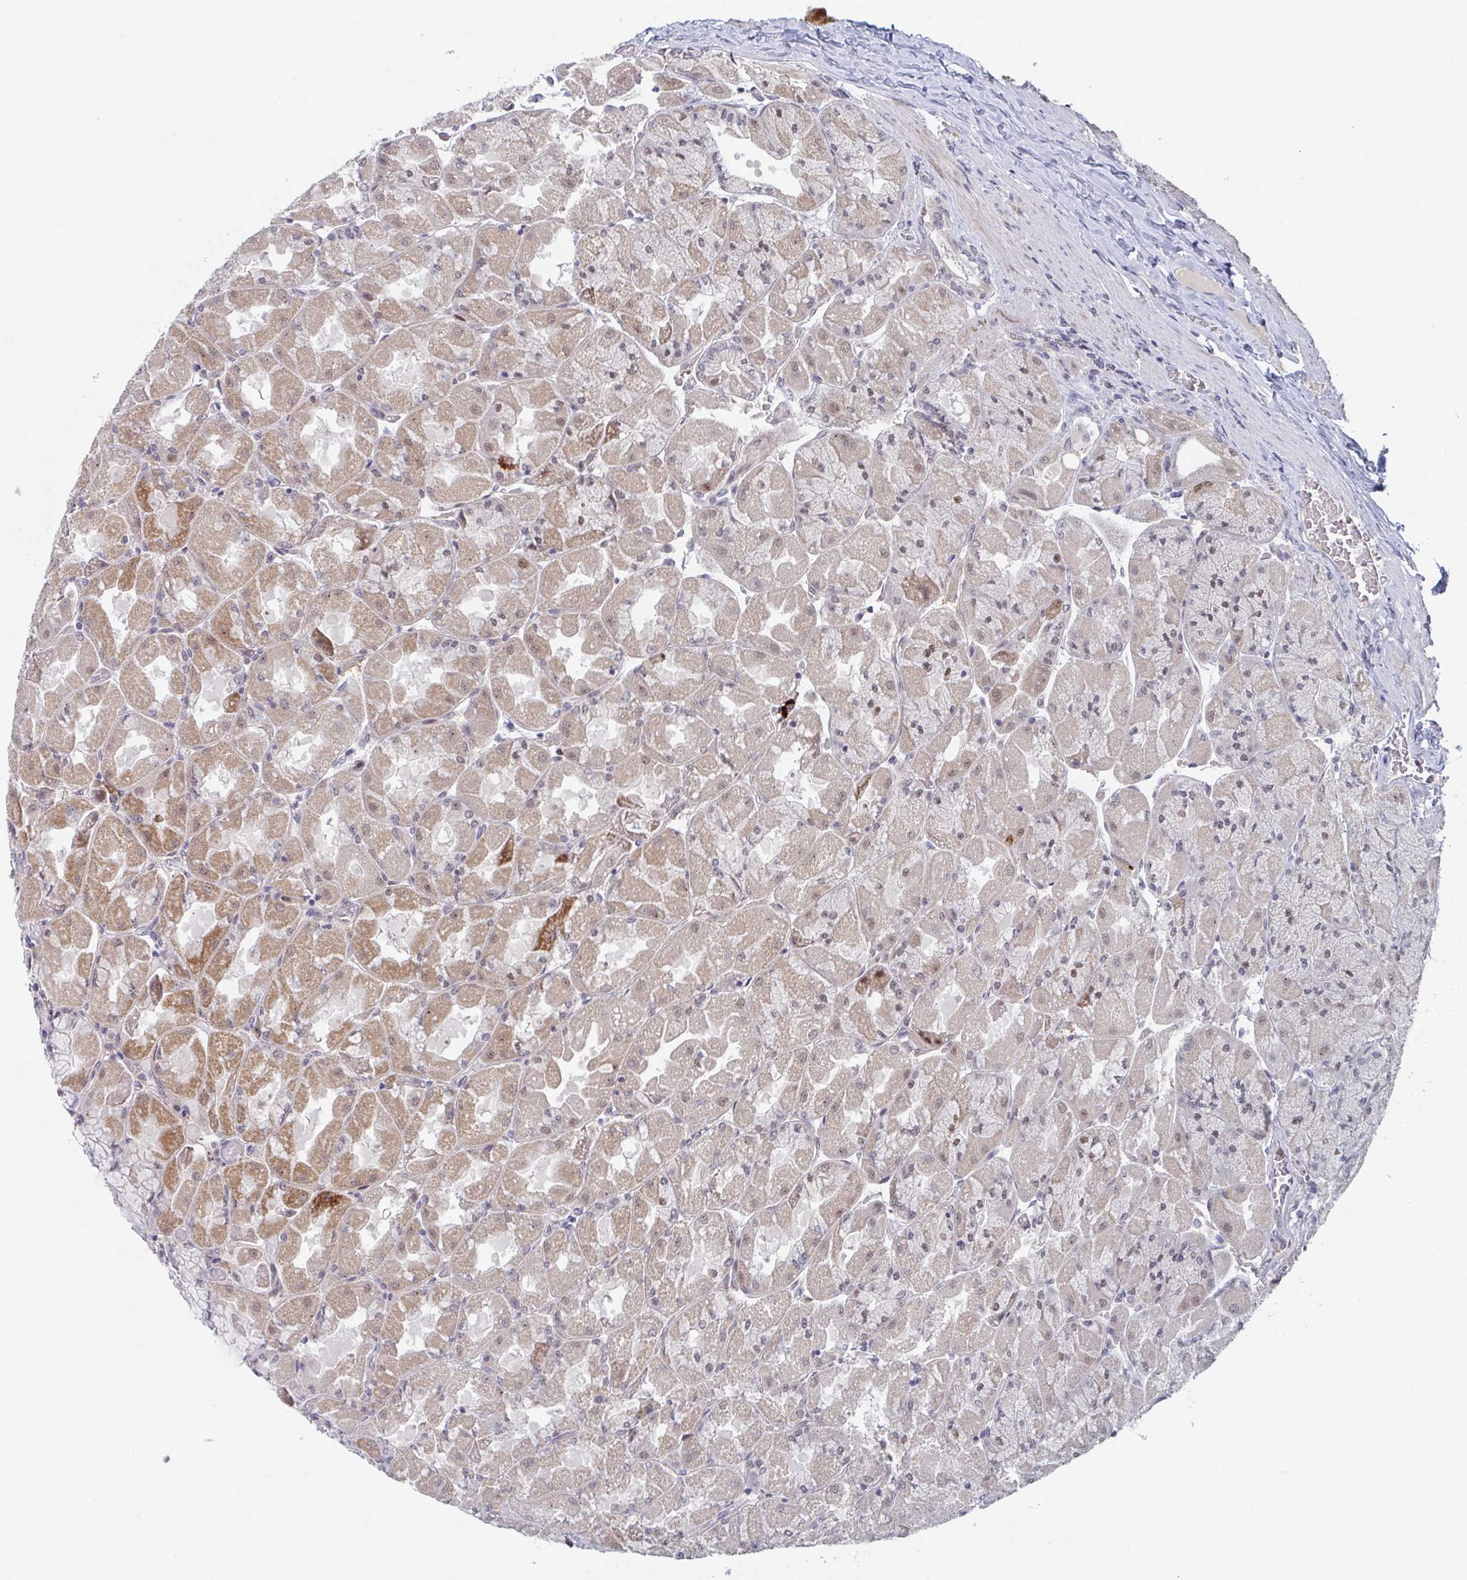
{"staining": {"intensity": "strong", "quantity": "25%-75%", "location": "cytoplasmic/membranous,nuclear"}, "tissue": "stomach", "cell_type": "Glandular cells", "image_type": "normal", "snomed": [{"axis": "morphology", "description": "Normal tissue, NOS"}, {"axis": "topography", "description": "Stomach"}], "caption": "Immunohistochemistry (IHC) (DAB) staining of normal human stomach reveals strong cytoplasmic/membranous,nuclear protein expression in about 25%-75% of glandular cells.", "gene": "RNF212", "patient": {"sex": "female", "age": 61}}